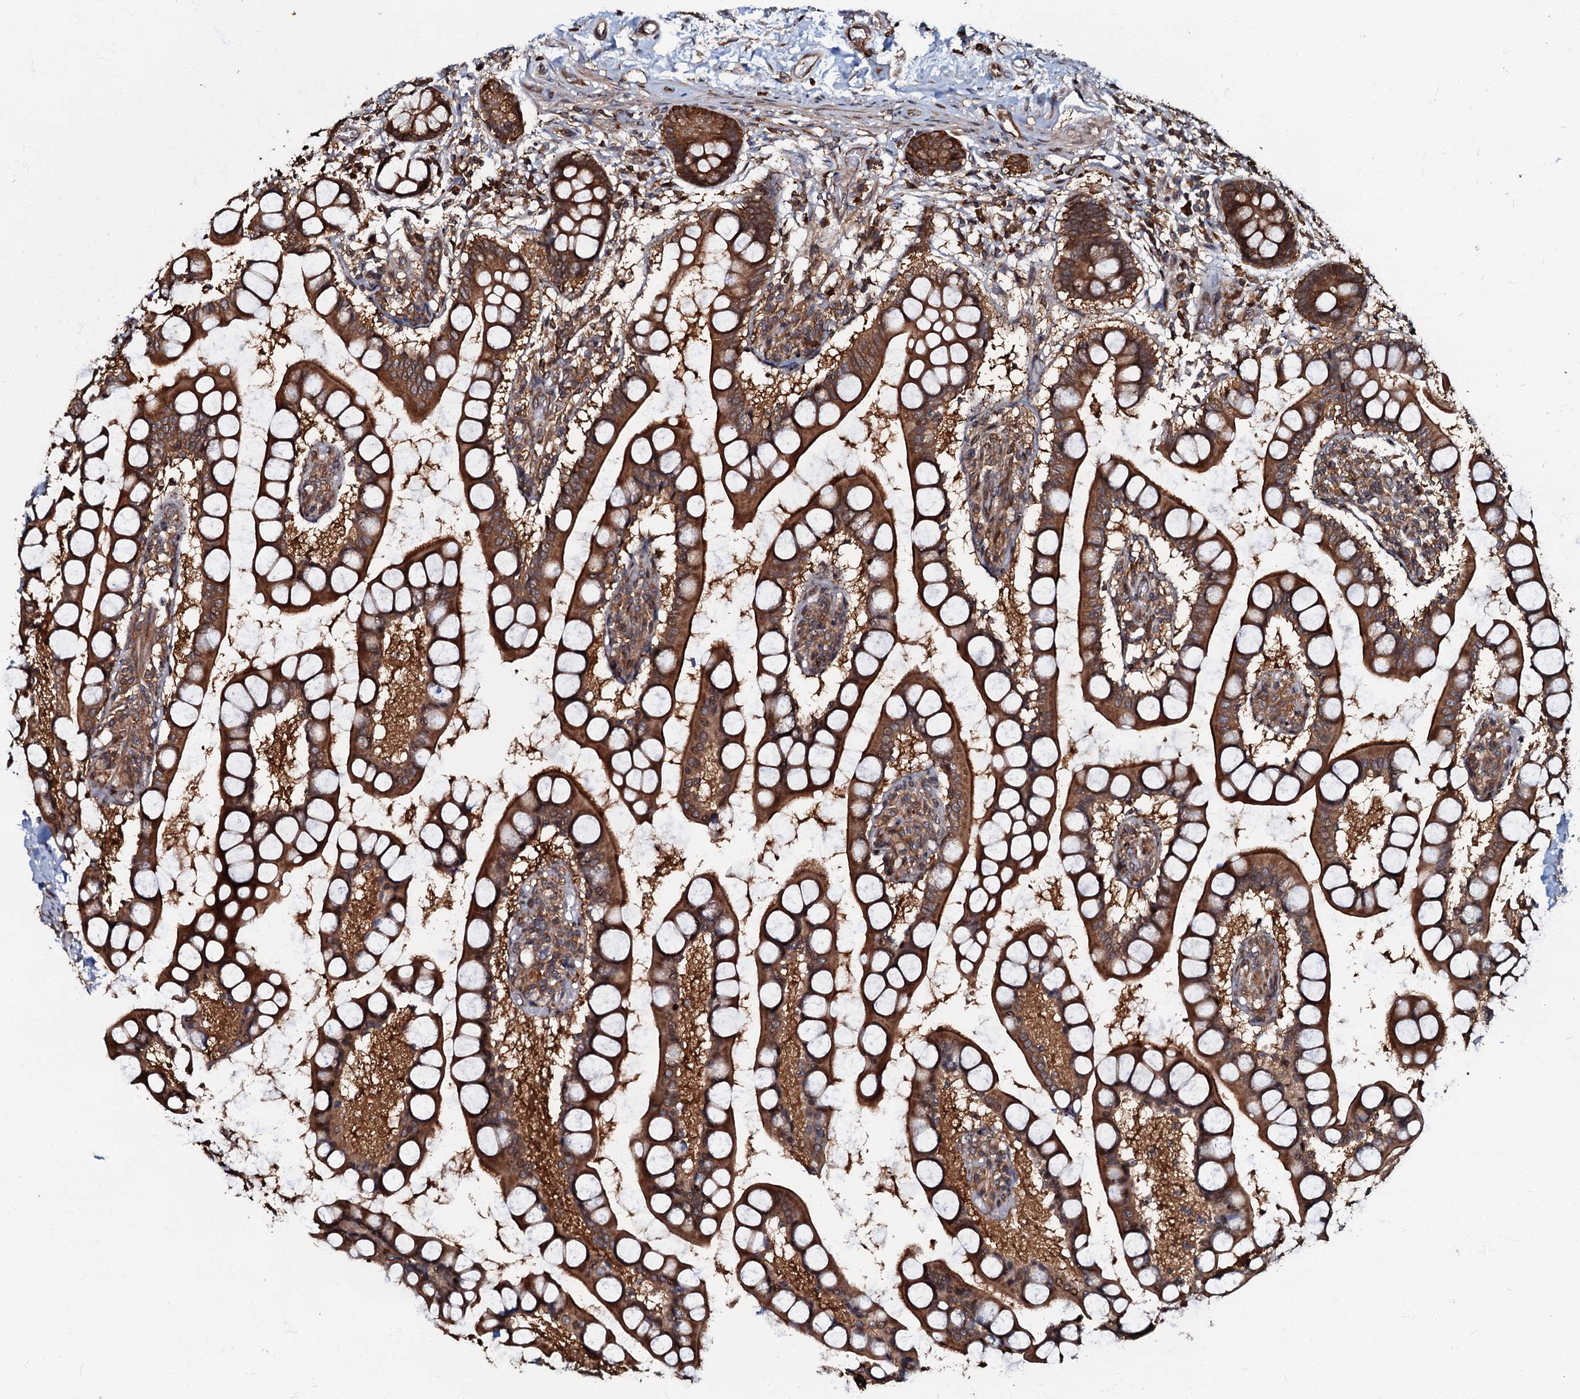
{"staining": {"intensity": "strong", "quantity": ">75%", "location": "cytoplasmic/membranous"}, "tissue": "small intestine", "cell_type": "Glandular cells", "image_type": "normal", "snomed": [{"axis": "morphology", "description": "Normal tissue, NOS"}, {"axis": "topography", "description": "Small intestine"}], "caption": "Immunohistochemical staining of unremarkable small intestine exhibits strong cytoplasmic/membranous protein positivity in approximately >75% of glandular cells.", "gene": "OSBP", "patient": {"sex": "male", "age": 52}}